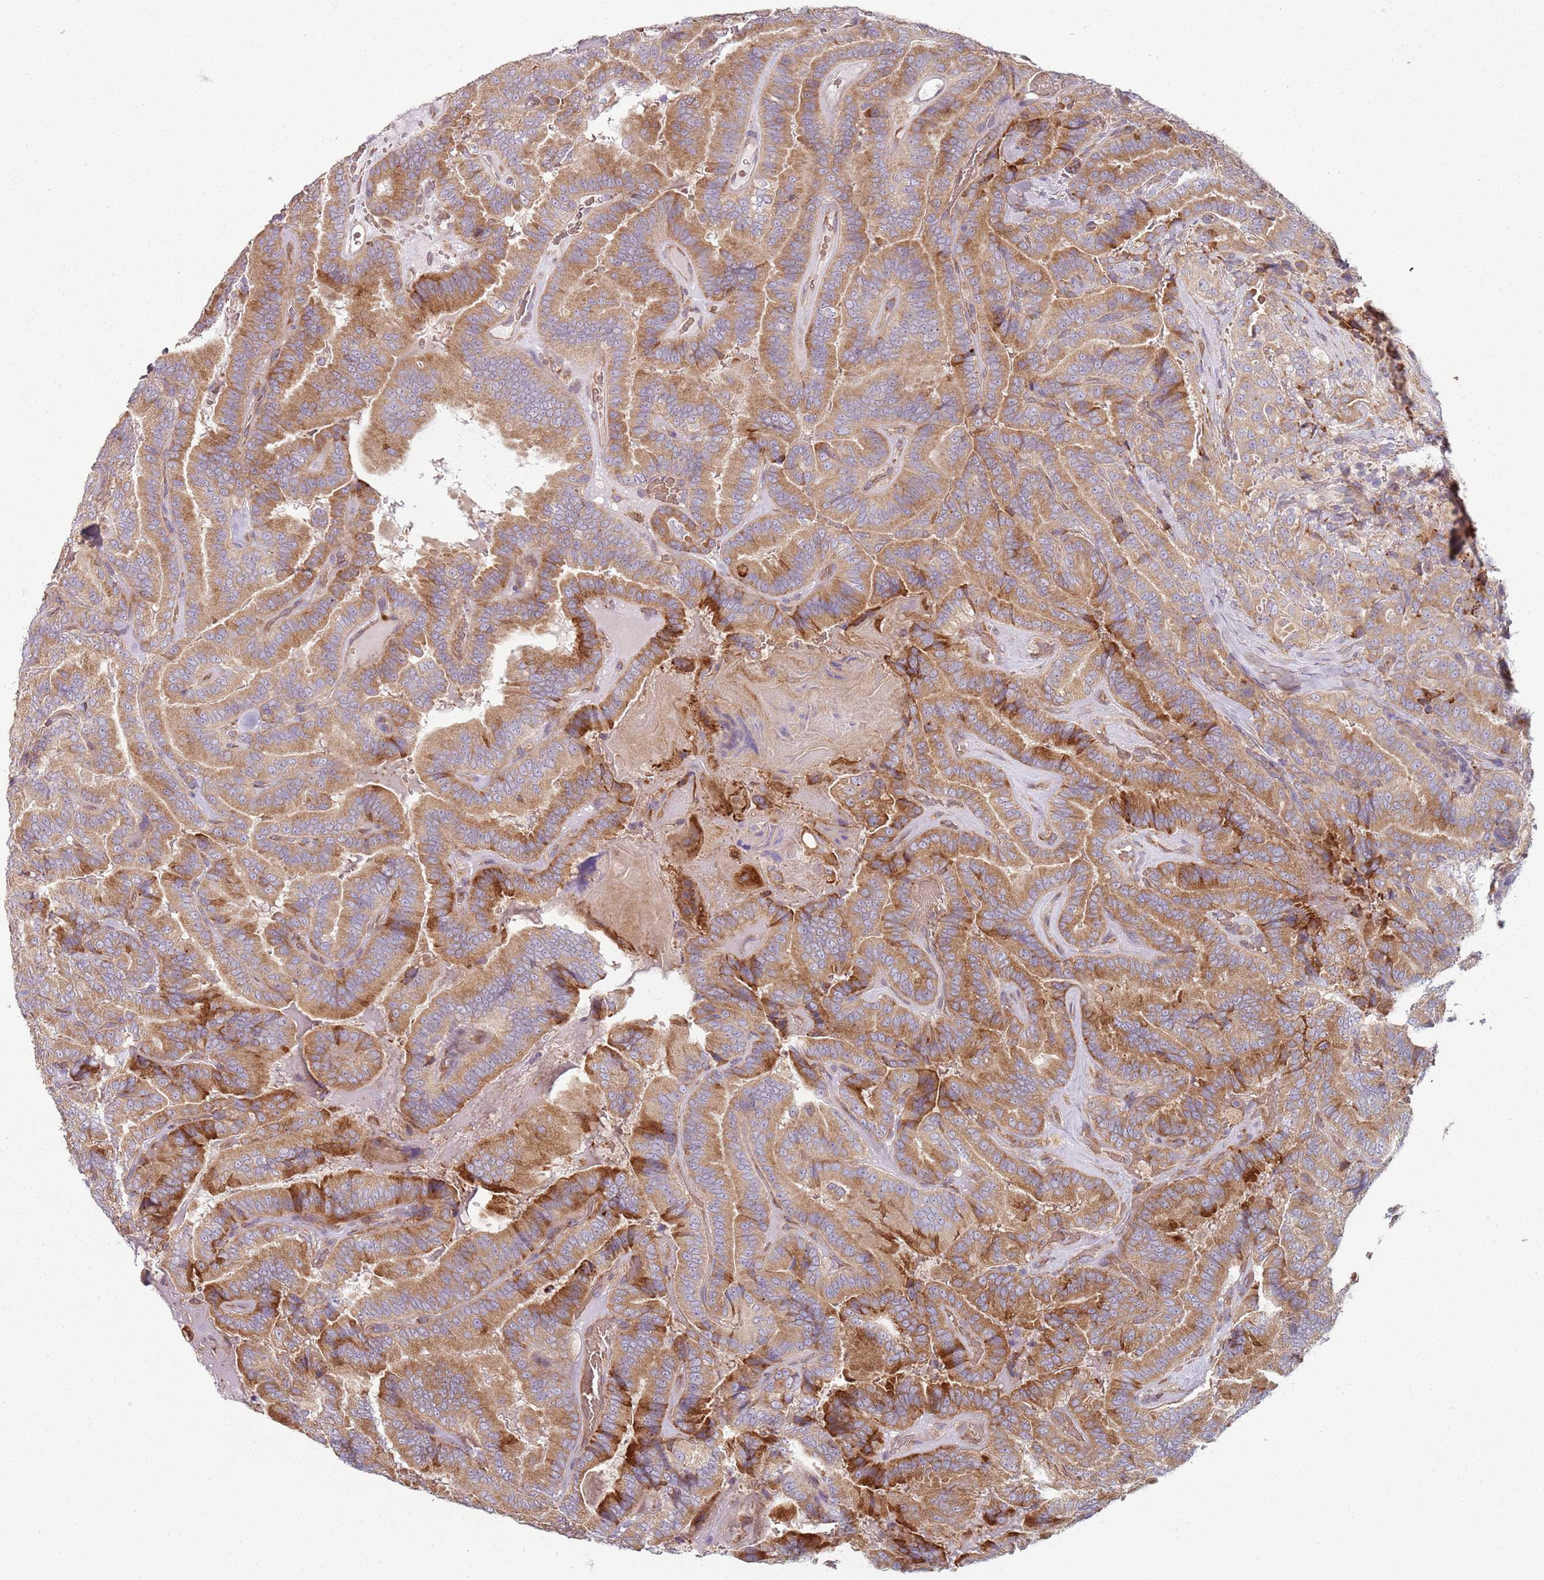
{"staining": {"intensity": "moderate", "quantity": ">75%", "location": "cytoplasmic/membranous"}, "tissue": "thyroid cancer", "cell_type": "Tumor cells", "image_type": "cancer", "snomed": [{"axis": "morphology", "description": "Papillary adenocarcinoma, NOS"}, {"axis": "topography", "description": "Thyroid gland"}], "caption": "Tumor cells exhibit medium levels of moderate cytoplasmic/membranous positivity in about >75% of cells in thyroid cancer (papillary adenocarcinoma).", "gene": "SPATA2", "patient": {"sex": "male", "age": 61}}